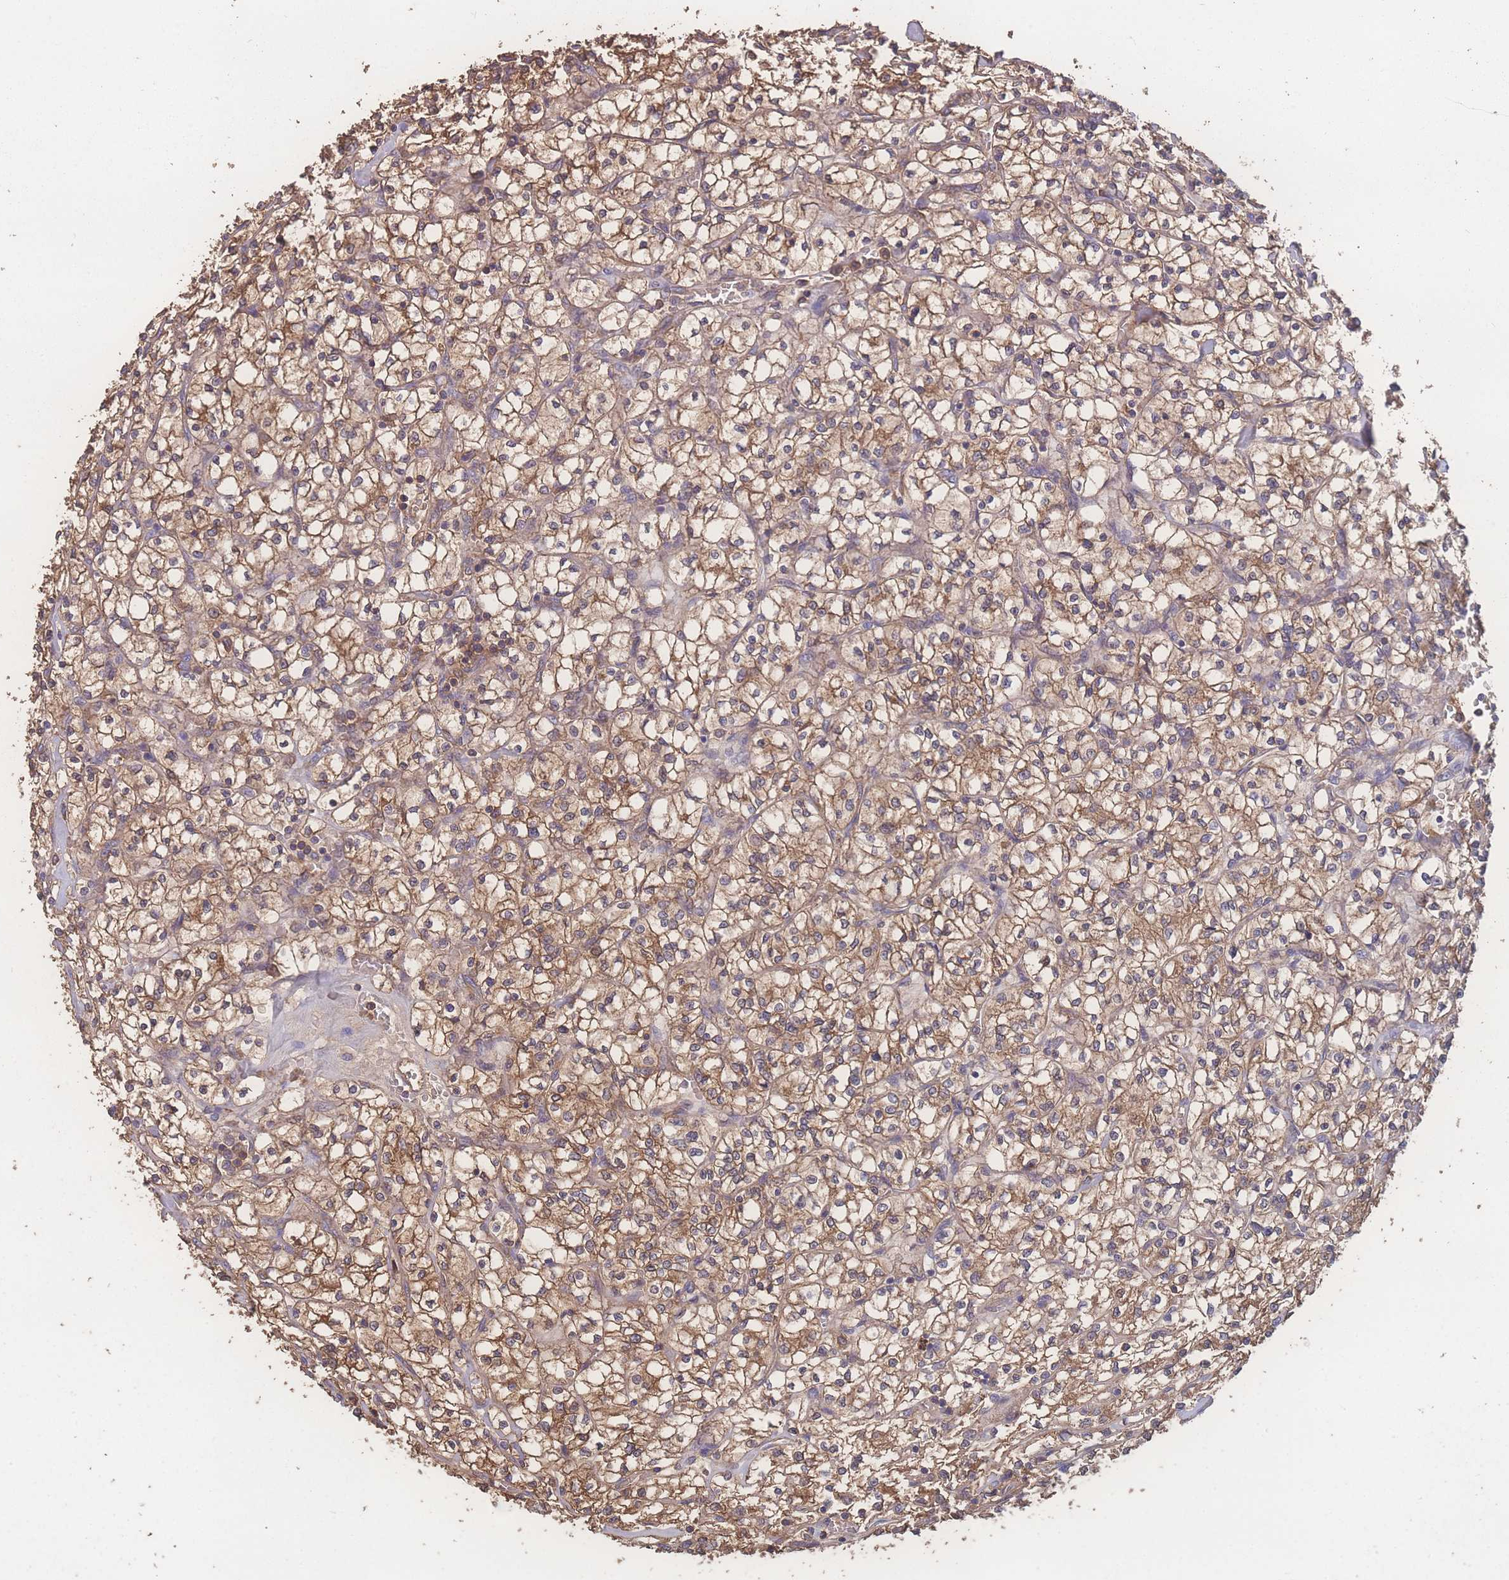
{"staining": {"intensity": "moderate", "quantity": ">75%", "location": "cytoplasmic/membranous"}, "tissue": "renal cancer", "cell_type": "Tumor cells", "image_type": "cancer", "snomed": [{"axis": "morphology", "description": "Adenocarcinoma, NOS"}, {"axis": "topography", "description": "Kidney"}], "caption": "Immunohistochemical staining of renal cancer (adenocarcinoma) displays moderate cytoplasmic/membranous protein expression in about >75% of tumor cells.", "gene": "ATXN10", "patient": {"sex": "female", "age": 64}}